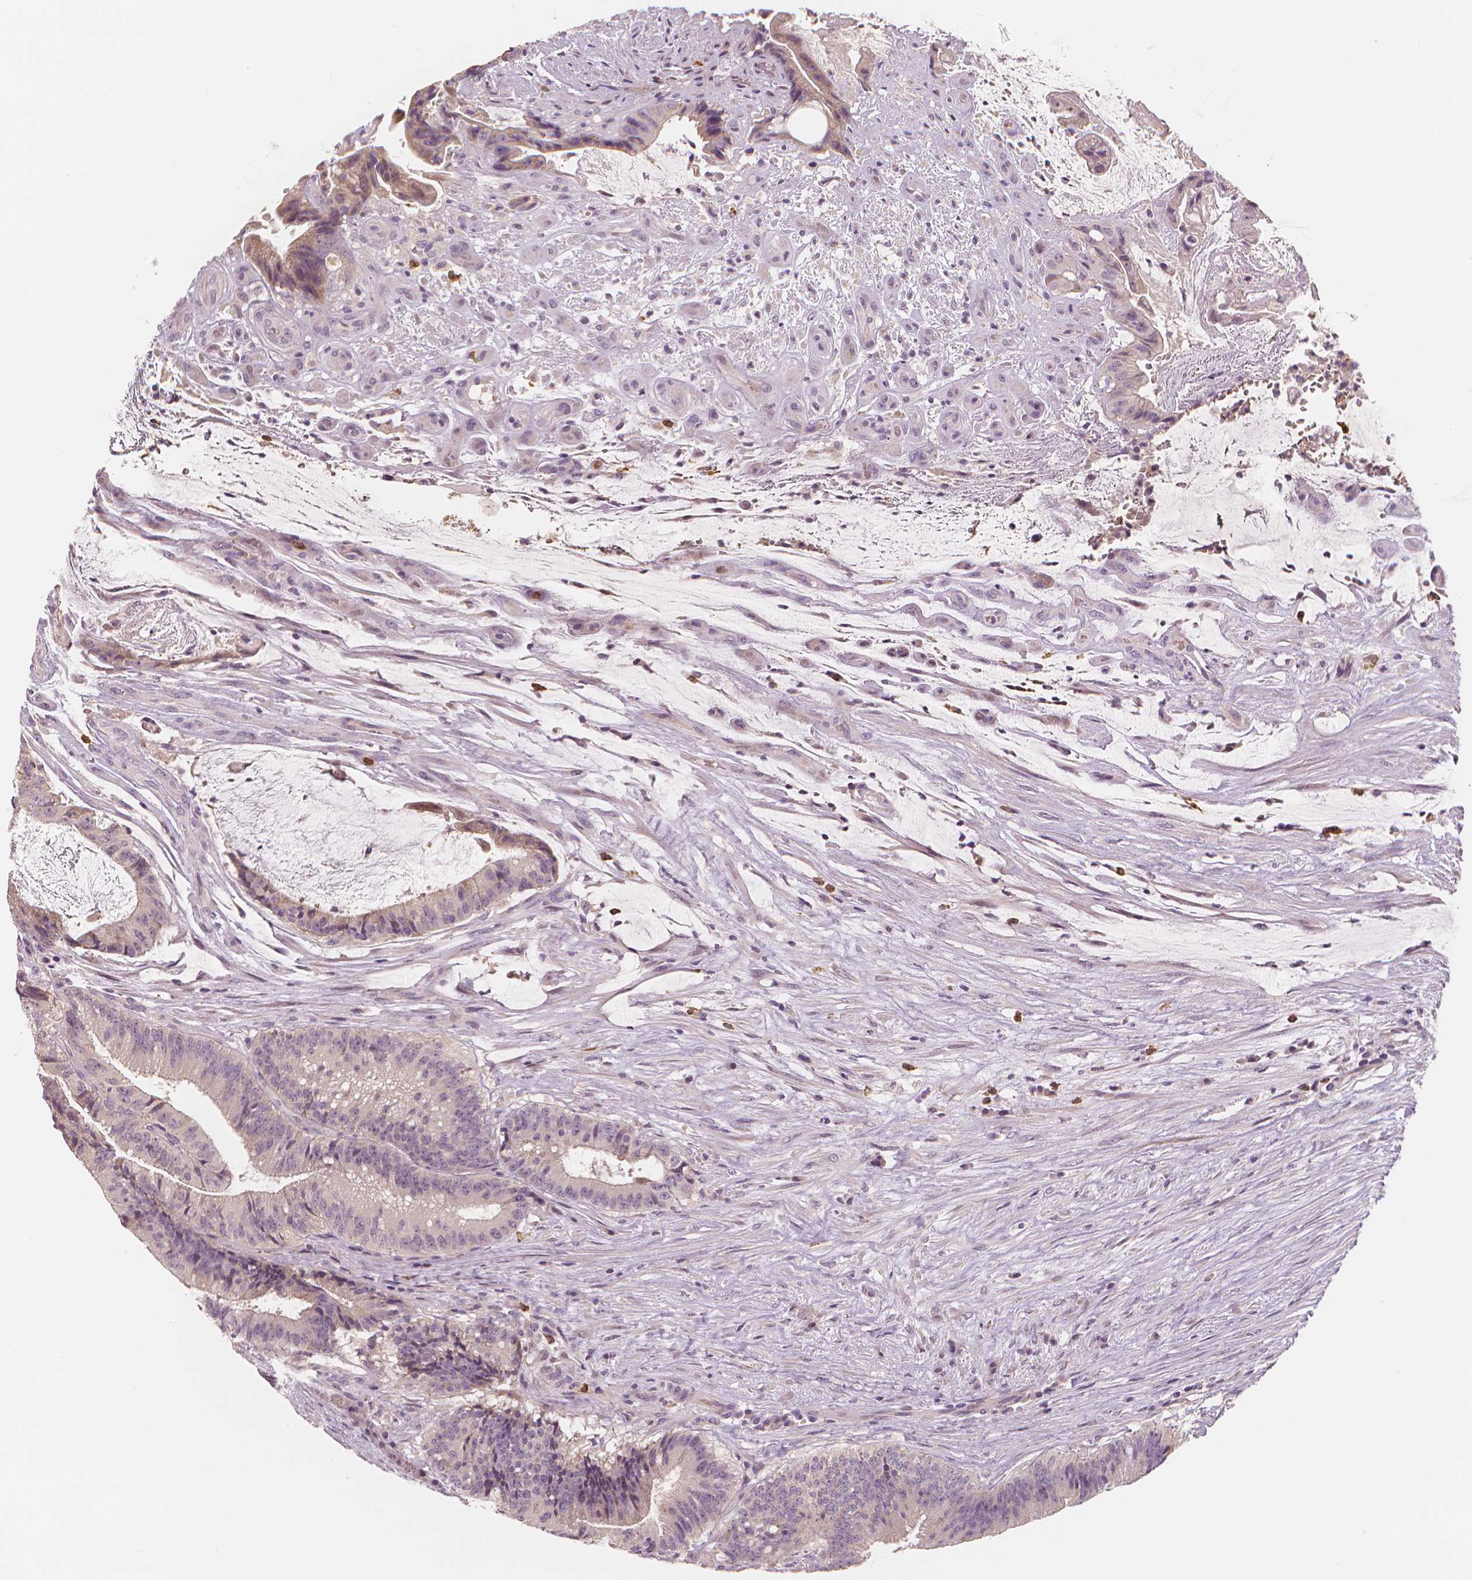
{"staining": {"intensity": "weak", "quantity": "<25%", "location": "cytoplasmic/membranous,nuclear"}, "tissue": "colorectal cancer", "cell_type": "Tumor cells", "image_type": "cancer", "snomed": [{"axis": "morphology", "description": "Adenocarcinoma, NOS"}, {"axis": "topography", "description": "Colon"}], "caption": "Tumor cells show no significant staining in adenocarcinoma (colorectal).", "gene": "RNASE7", "patient": {"sex": "female", "age": 43}}